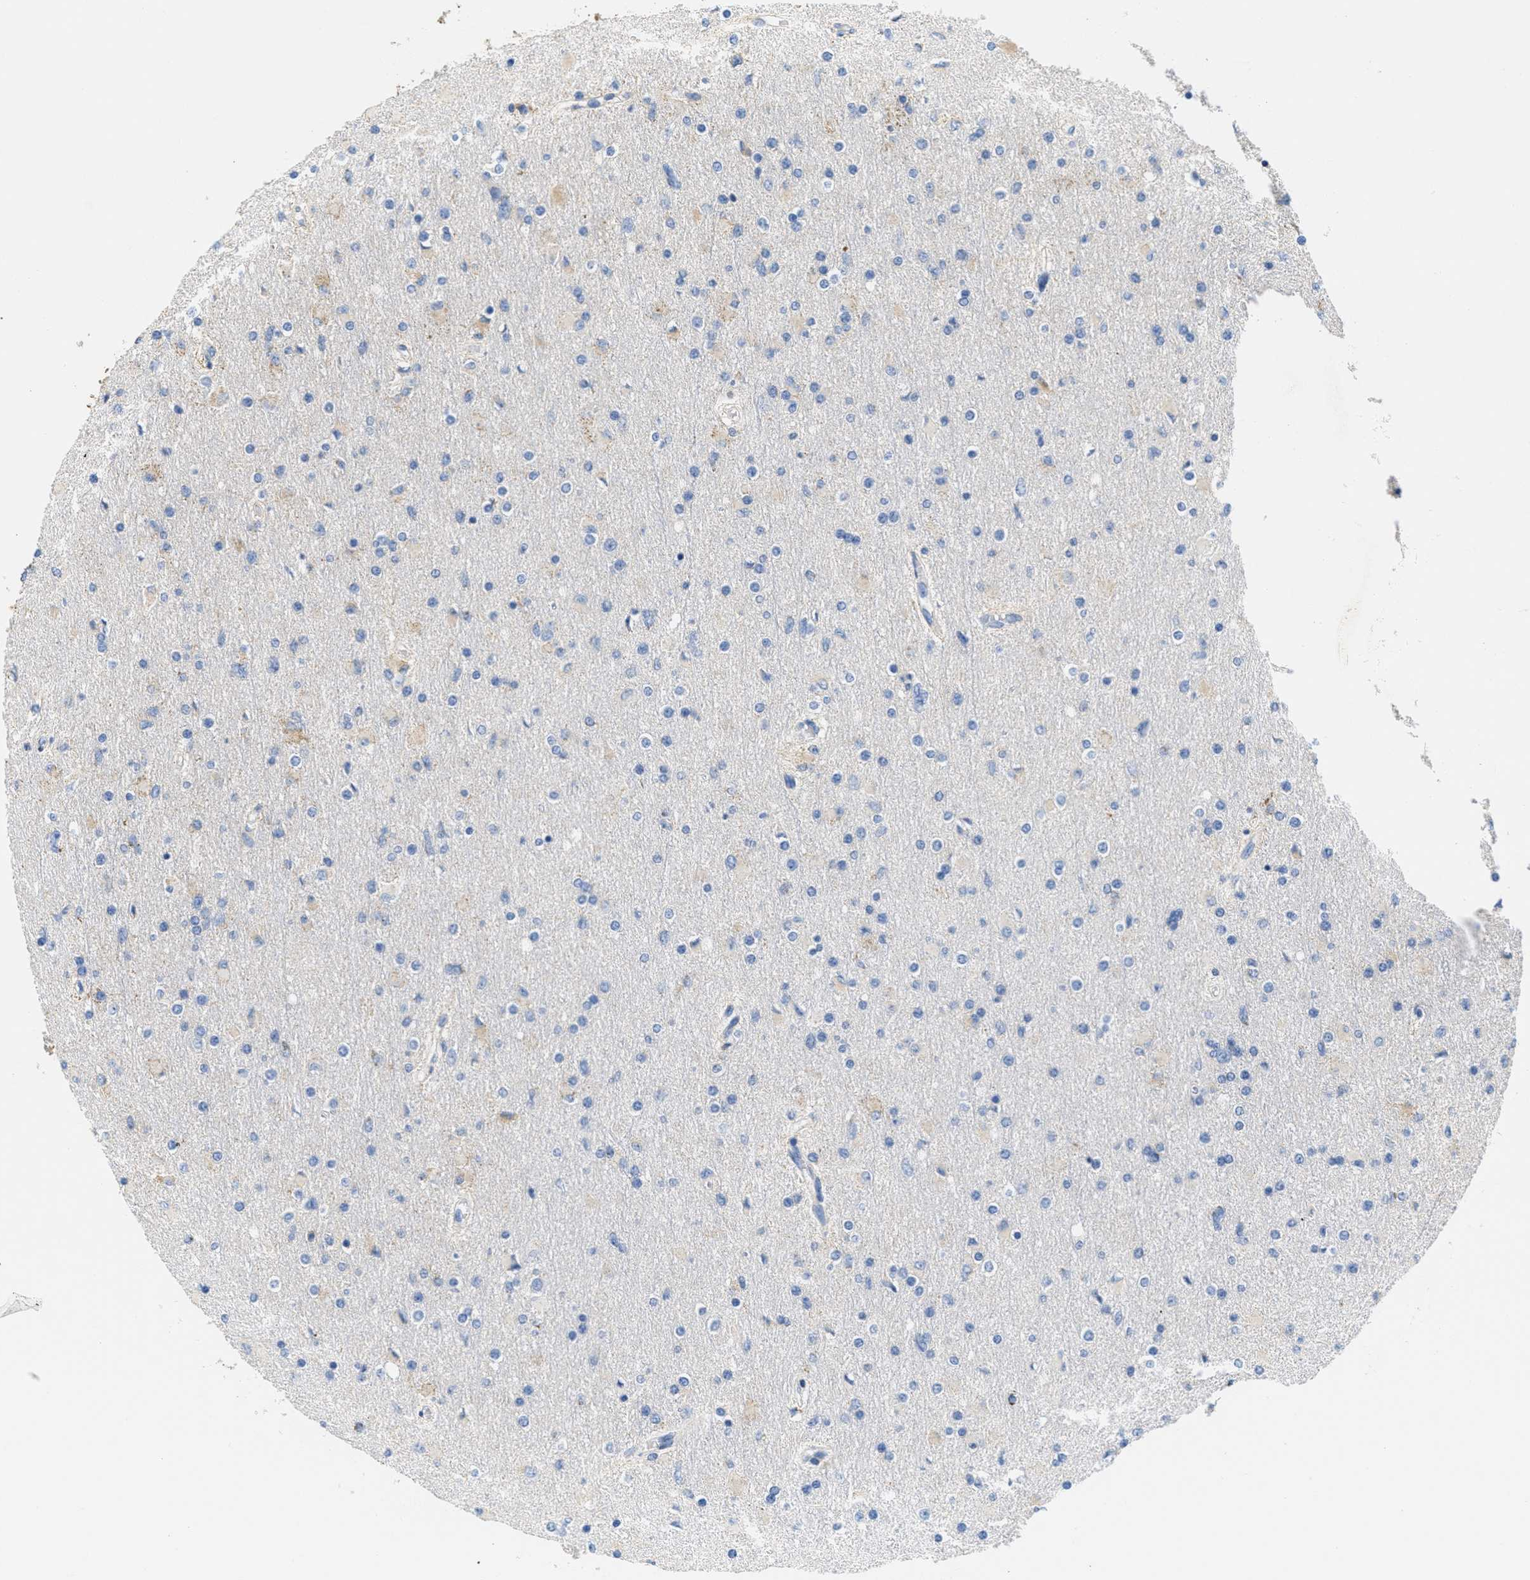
{"staining": {"intensity": "negative", "quantity": "none", "location": "none"}, "tissue": "glioma", "cell_type": "Tumor cells", "image_type": "cancer", "snomed": [{"axis": "morphology", "description": "Glioma, malignant, High grade"}, {"axis": "topography", "description": "Cerebral cortex"}], "caption": "Tumor cells are negative for brown protein staining in glioma.", "gene": "KCNJ5", "patient": {"sex": "female", "age": 36}}